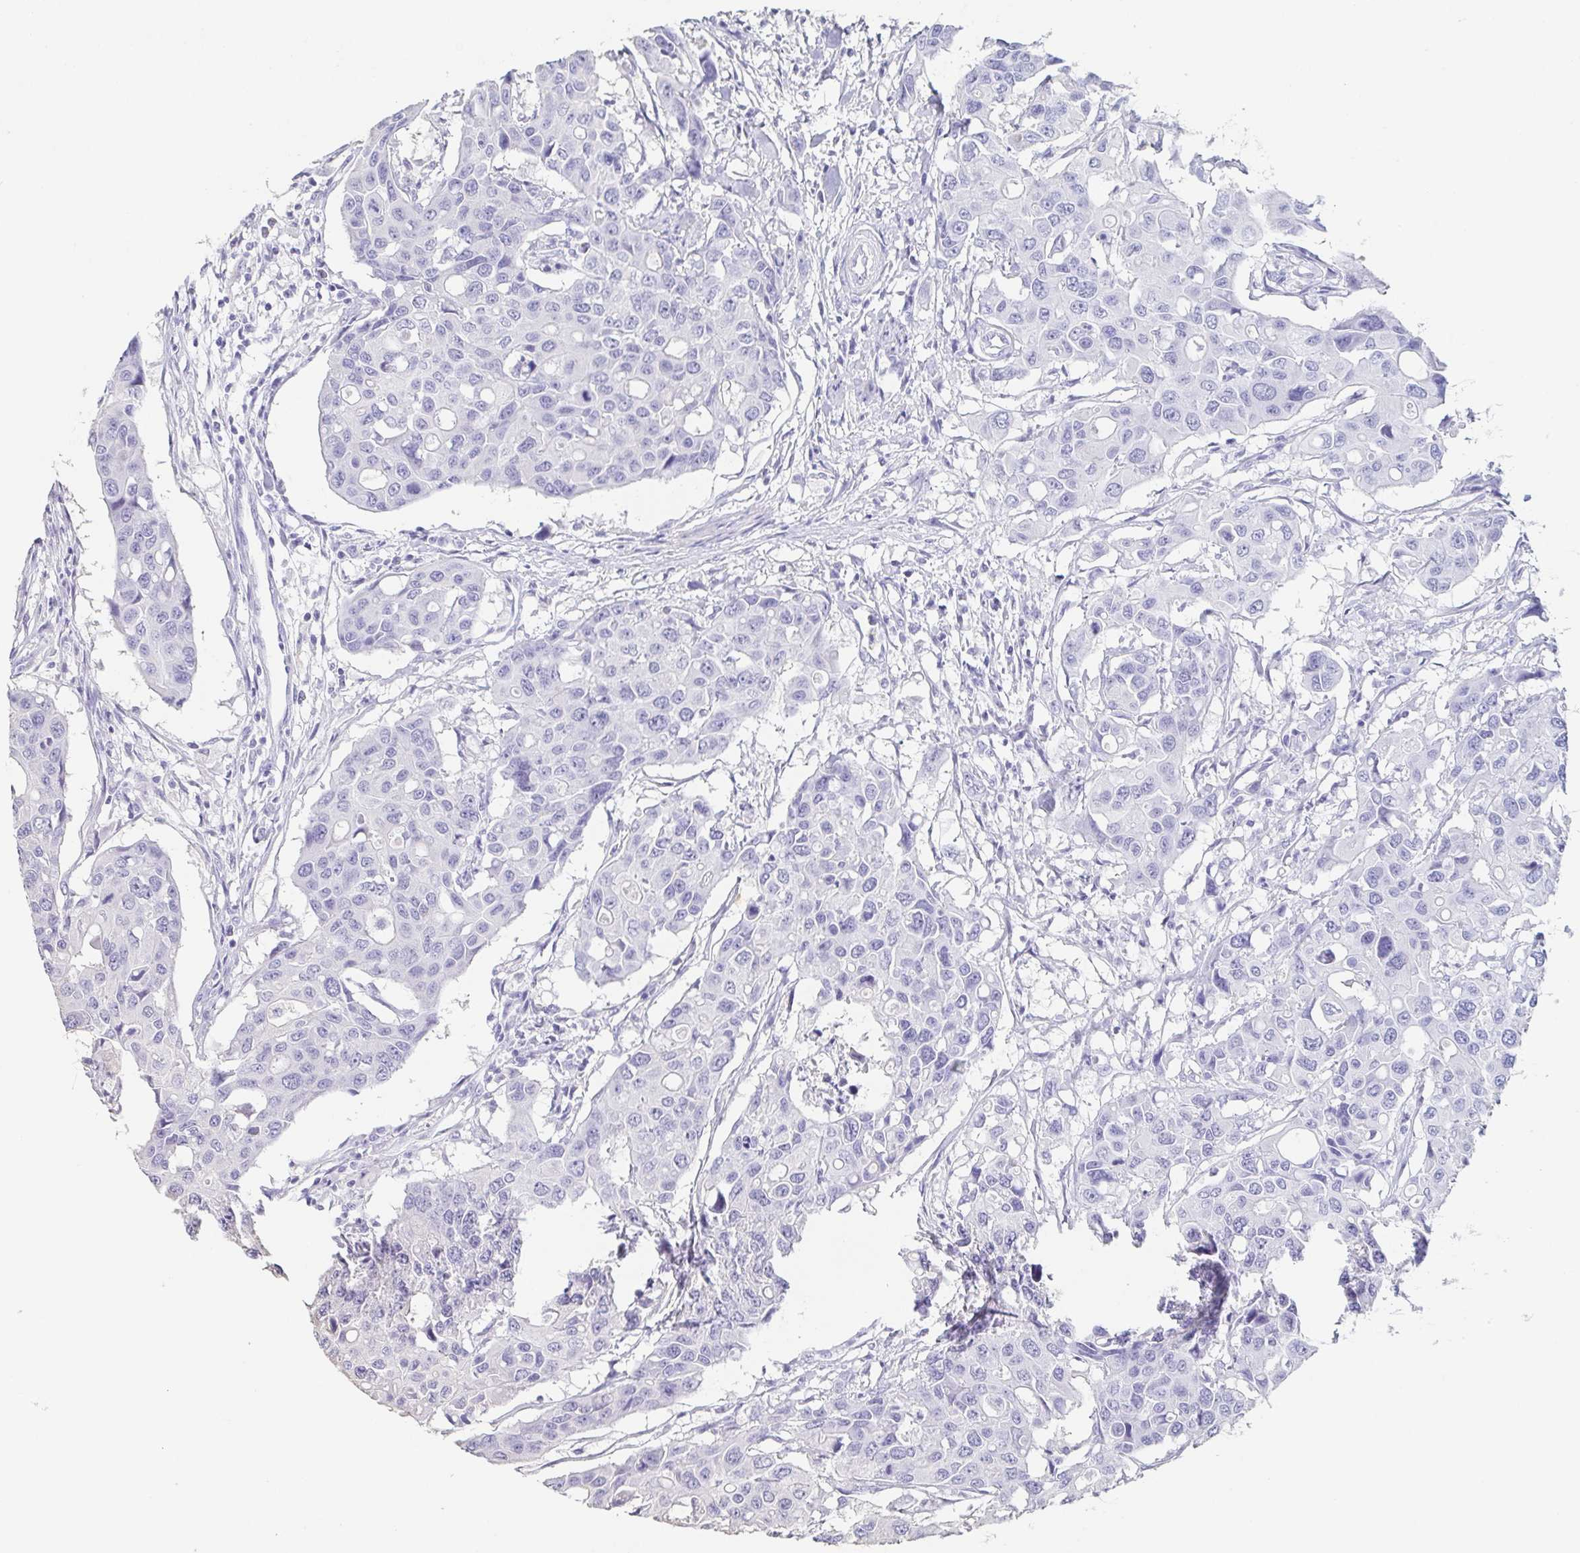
{"staining": {"intensity": "negative", "quantity": "none", "location": "none"}, "tissue": "colorectal cancer", "cell_type": "Tumor cells", "image_type": "cancer", "snomed": [{"axis": "morphology", "description": "Adenocarcinoma, NOS"}, {"axis": "topography", "description": "Colon"}], "caption": "Immunohistochemical staining of human adenocarcinoma (colorectal) exhibits no significant expression in tumor cells.", "gene": "BPIFA2", "patient": {"sex": "male", "age": 77}}